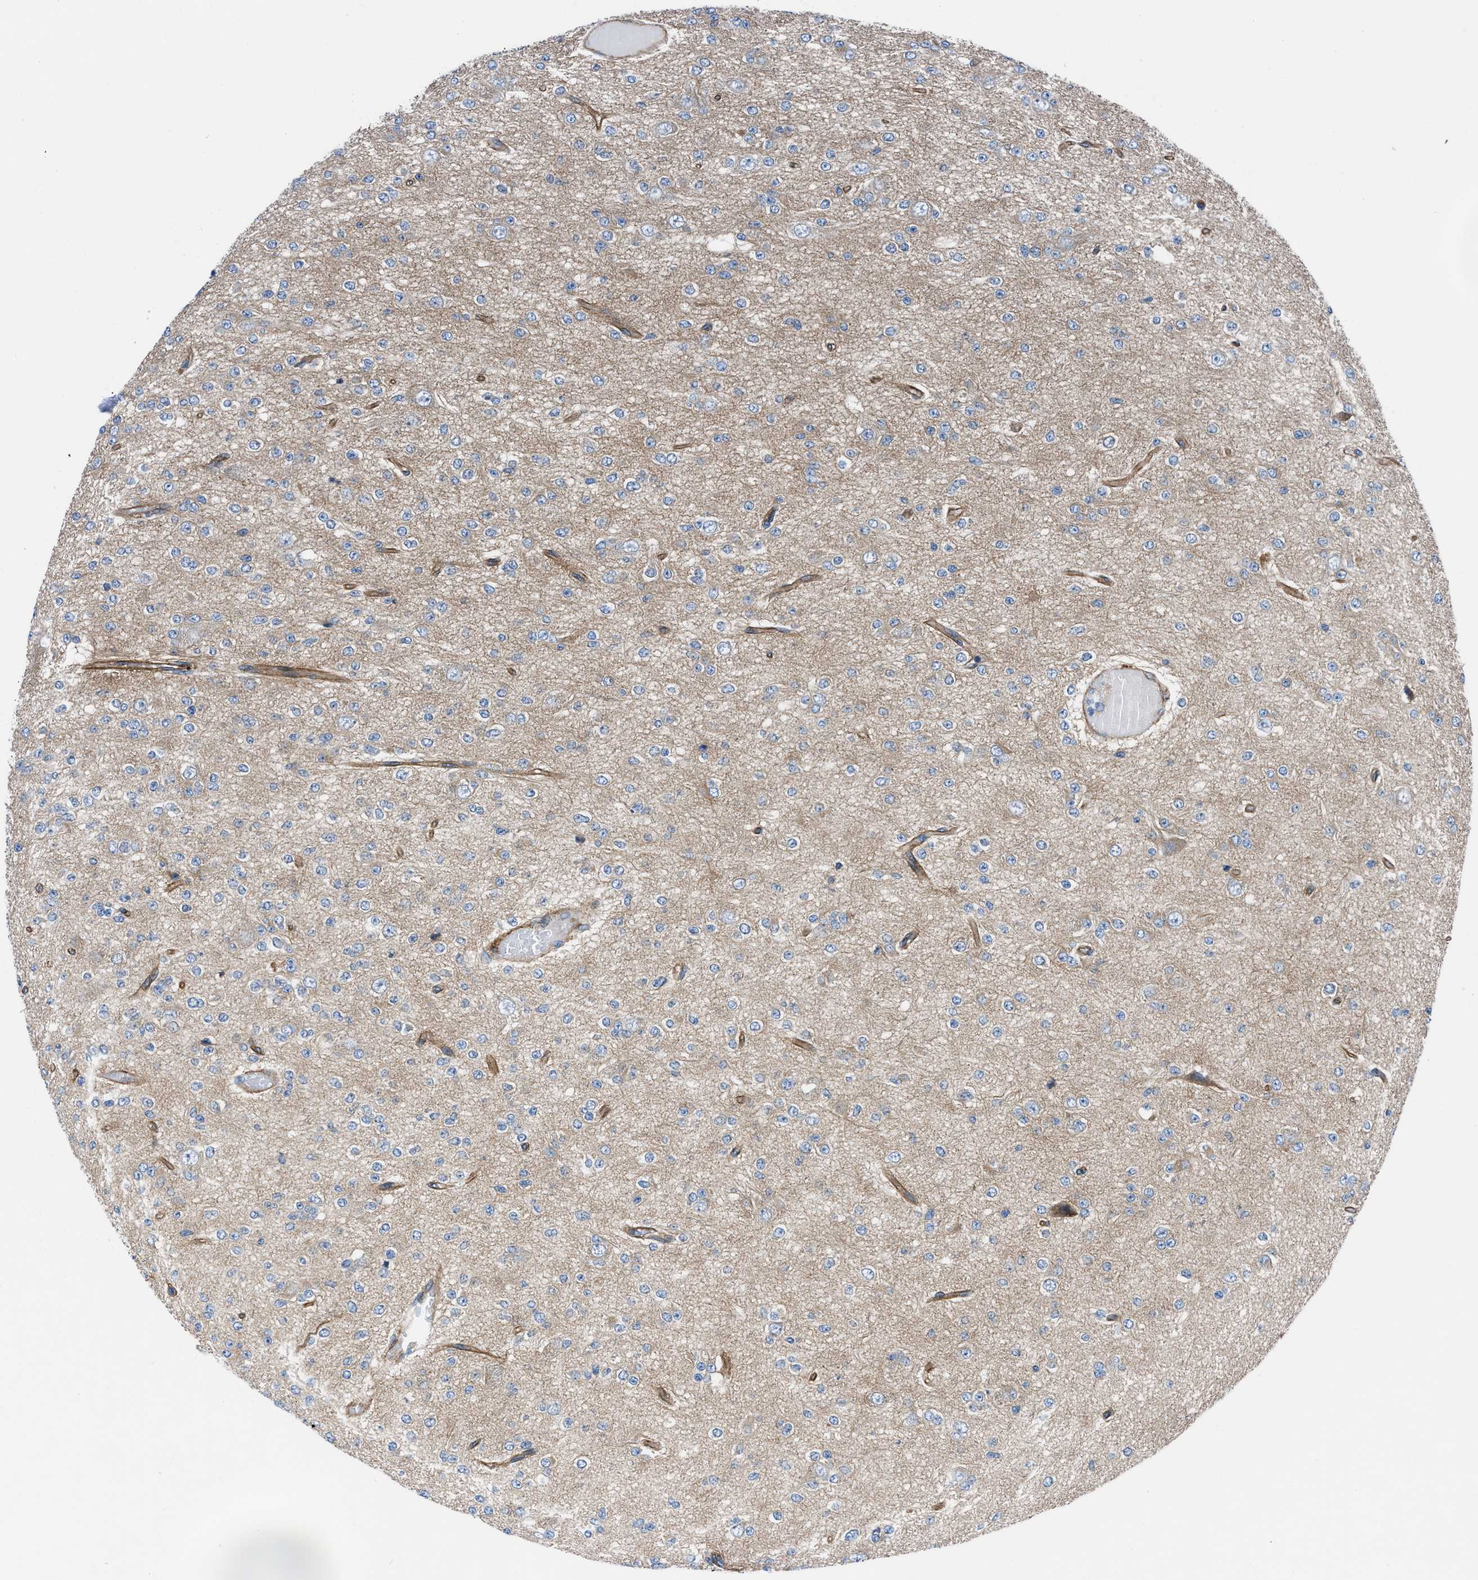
{"staining": {"intensity": "weak", "quantity": "<25%", "location": "cytoplasmic/membranous"}, "tissue": "glioma", "cell_type": "Tumor cells", "image_type": "cancer", "snomed": [{"axis": "morphology", "description": "Glioma, malignant, Low grade"}, {"axis": "topography", "description": "Brain"}], "caption": "High magnification brightfield microscopy of malignant glioma (low-grade) stained with DAB (brown) and counterstained with hematoxylin (blue): tumor cells show no significant expression. (Brightfield microscopy of DAB IHC at high magnification).", "gene": "TRIP4", "patient": {"sex": "male", "age": 38}}